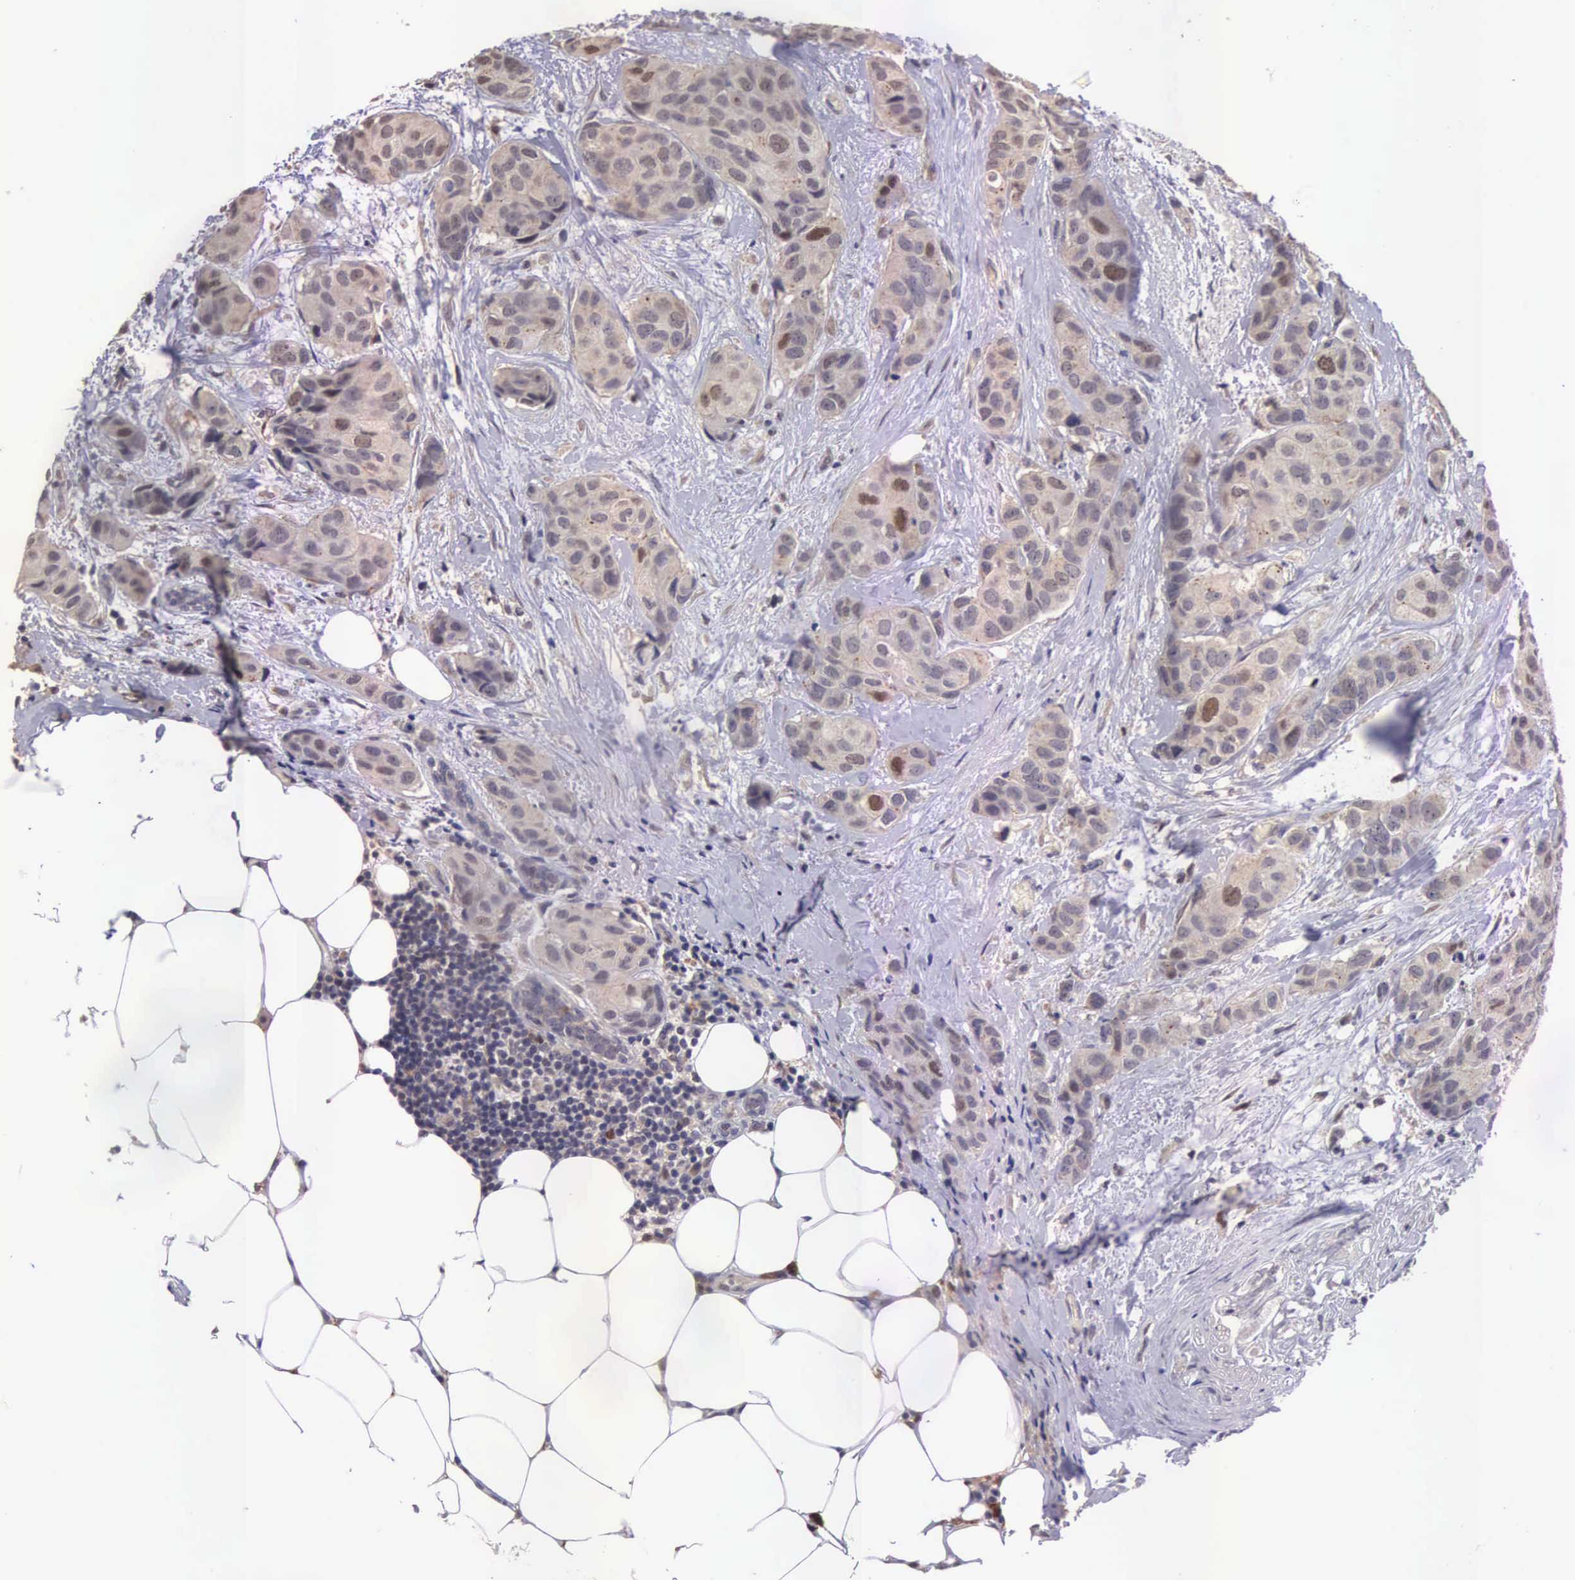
{"staining": {"intensity": "weak", "quantity": ">75%", "location": "cytoplasmic/membranous,nuclear"}, "tissue": "breast cancer", "cell_type": "Tumor cells", "image_type": "cancer", "snomed": [{"axis": "morphology", "description": "Duct carcinoma"}, {"axis": "topography", "description": "Breast"}], "caption": "Immunohistochemical staining of human breast intraductal carcinoma demonstrates low levels of weak cytoplasmic/membranous and nuclear positivity in approximately >75% of tumor cells. The staining is performed using DAB (3,3'-diaminobenzidine) brown chromogen to label protein expression. The nuclei are counter-stained blue using hematoxylin.", "gene": "CDC45", "patient": {"sex": "female", "age": 68}}